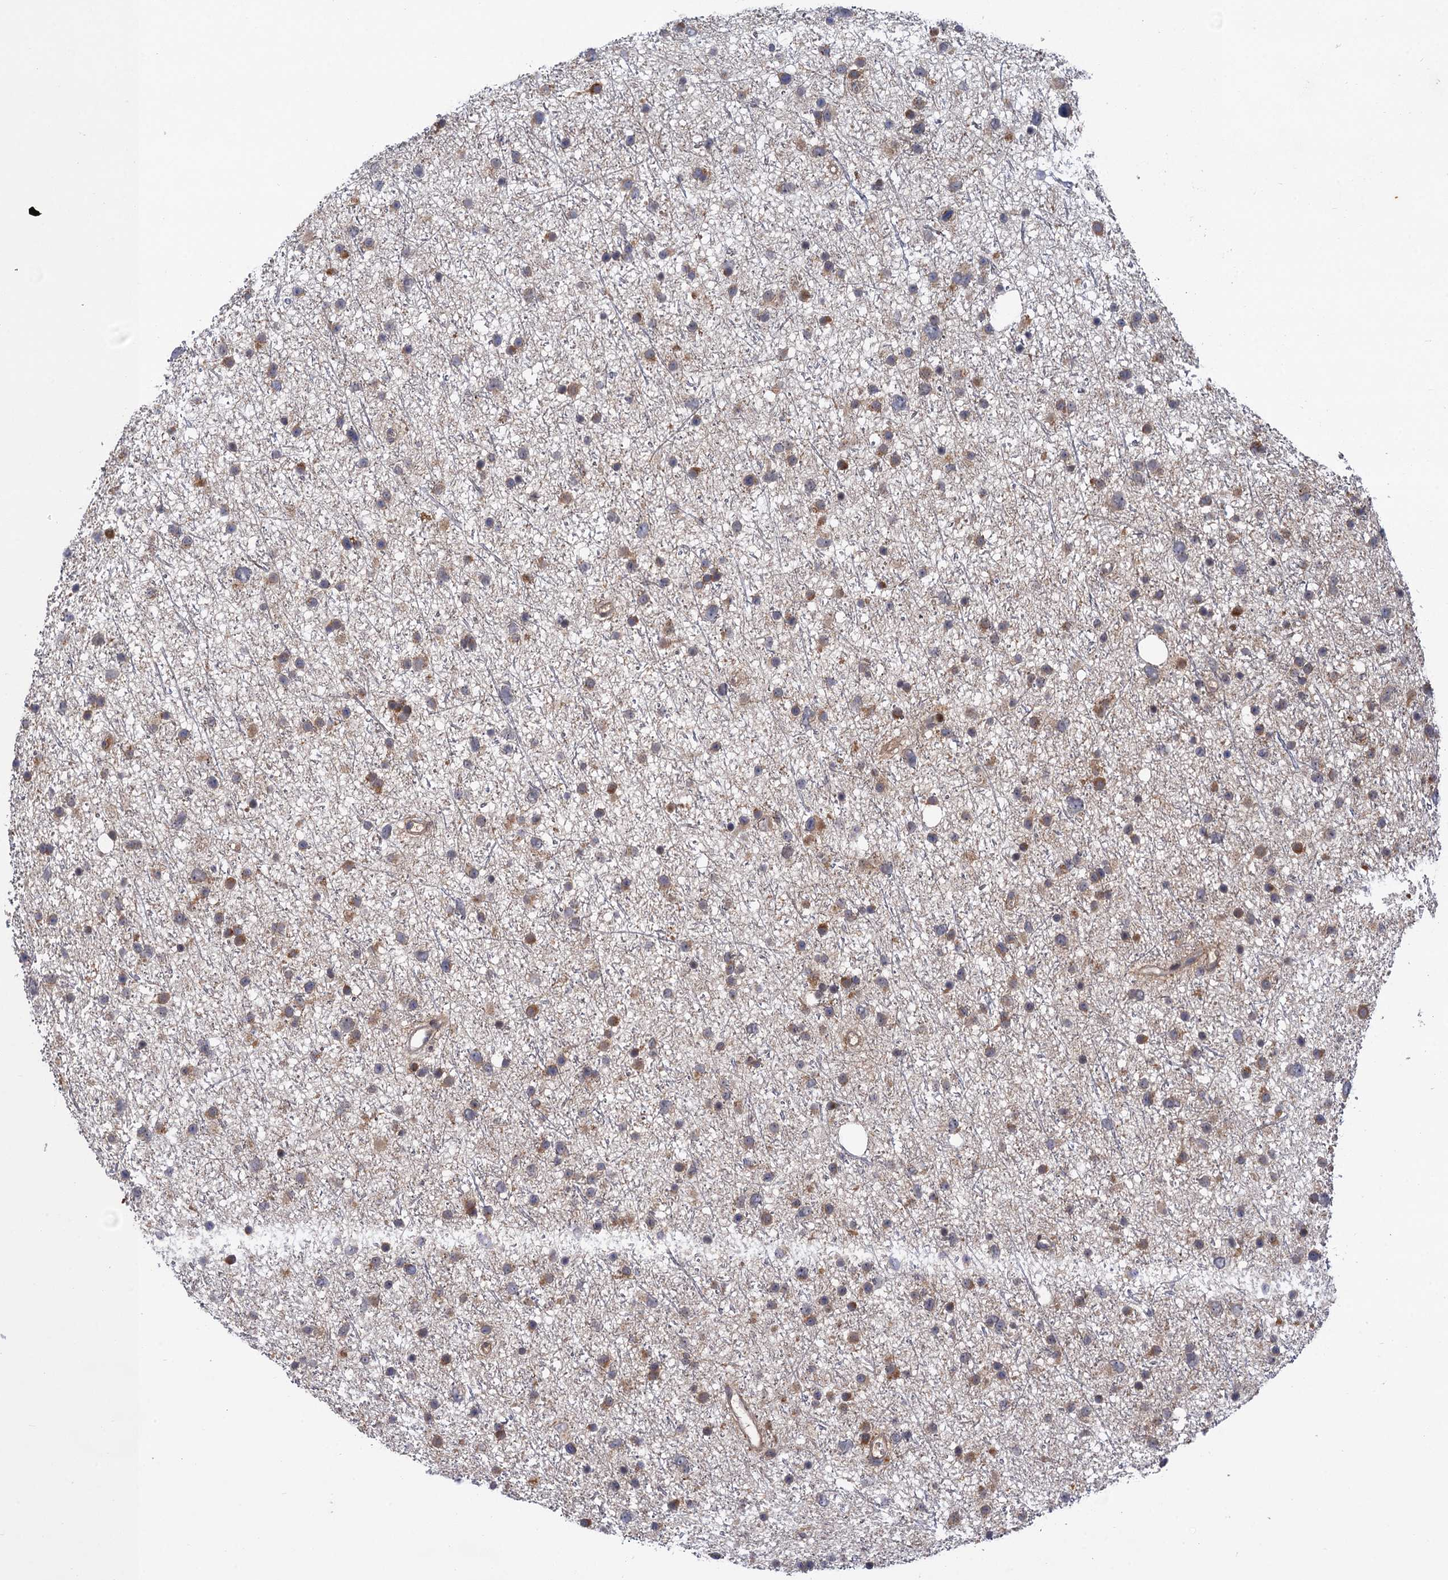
{"staining": {"intensity": "moderate", "quantity": "25%-75%", "location": "cytoplasmic/membranous"}, "tissue": "glioma", "cell_type": "Tumor cells", "image_type": "cancer", "snomed": [{"axis": "morphology", "description": "Glioma, malignant, Low grade"}, {"axis": "topography", "description": "Cerebral cortex"}], "caption": "Immunohistochemistry image of glioma stained for a protein (brown), which reveals medium levels of moderate cytoplasmic/membranous expression in approximately 25%-75% of tumor cells.", "gene": "NEK8", "patient": {"sex": "female", "age": 39}}